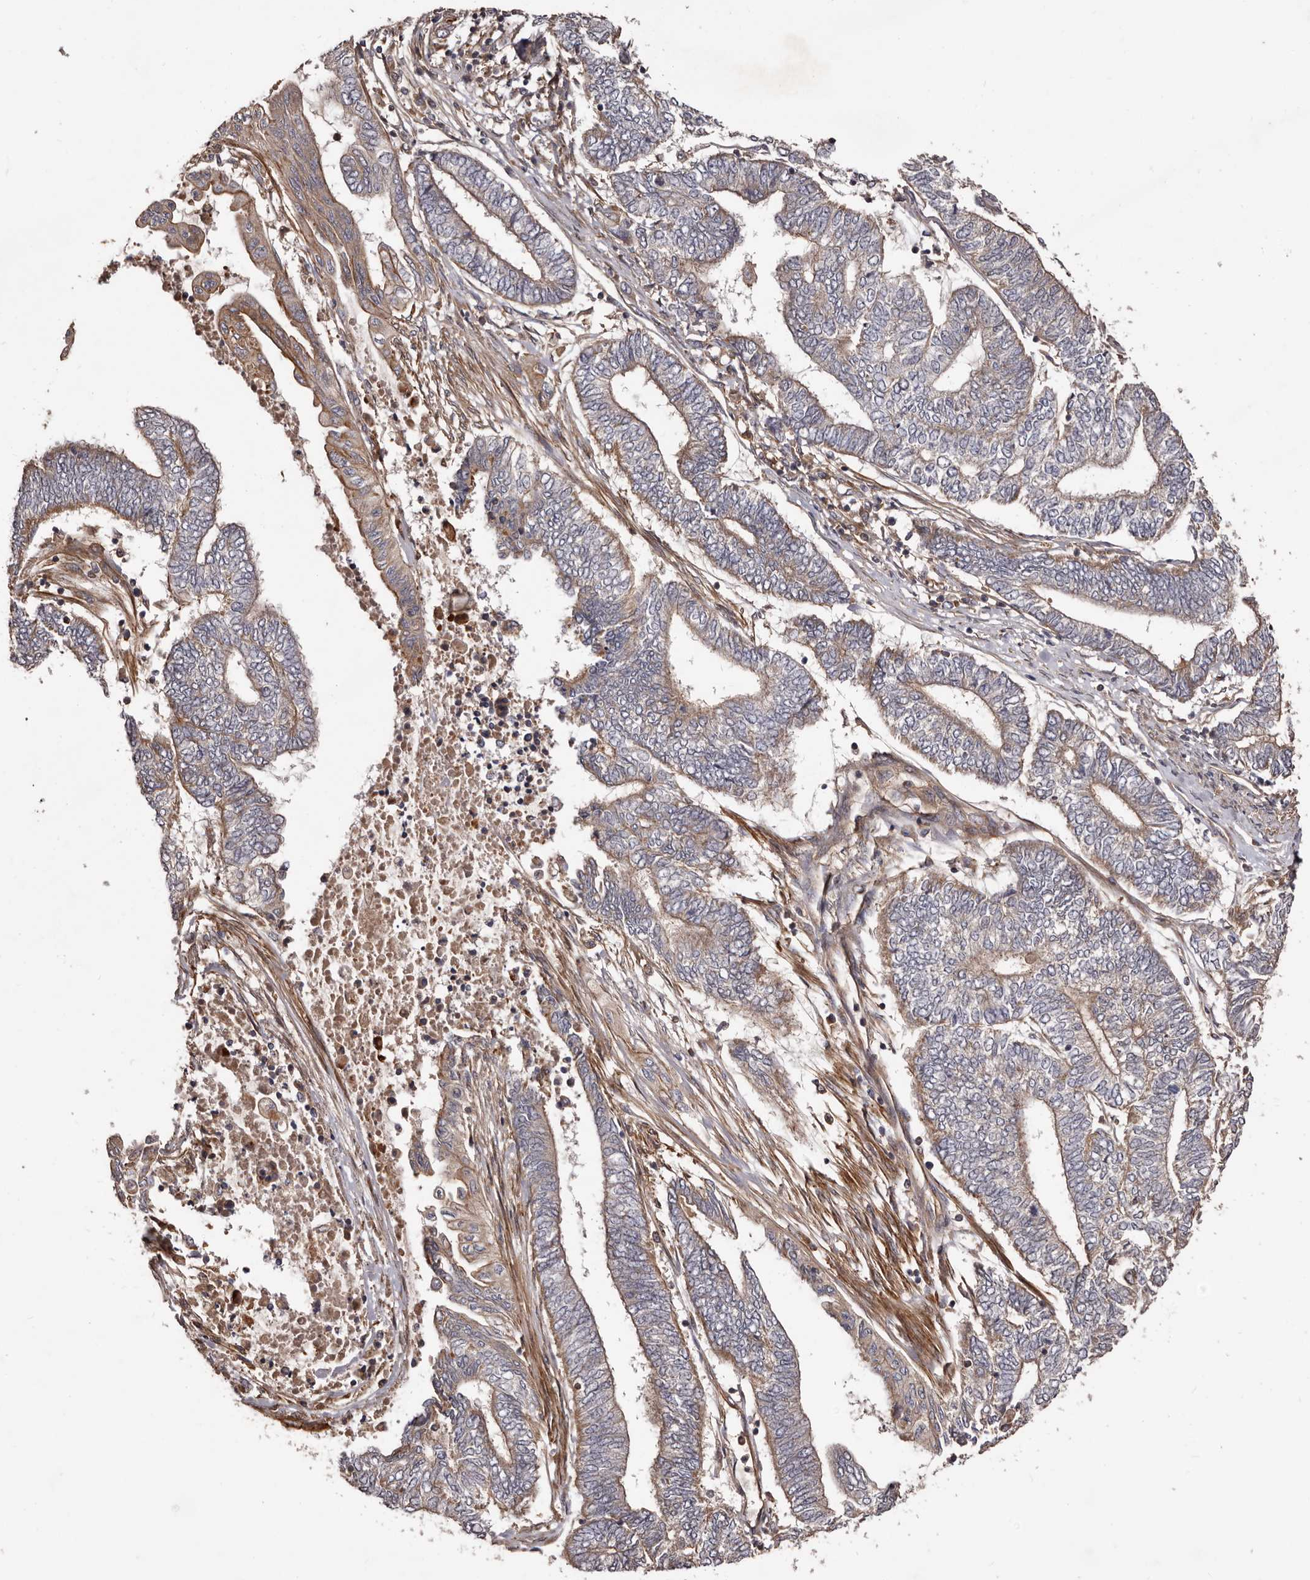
{"staining": {"intensity": "weak", "quantity": "25%-75%", "location": "cytoplasmic/membranous"}, "tissue": "endometrial cancer", "cell_type": "Tumor cells", "image_type": "cancer", "snomed": [{"axis": "morphology", "description": "Adenocarcinoma, NOS"}, {"axis": "topography", "description": "Uterus"}, {"axis": "topography", "description": "Endometrium"}], "caption": "High-magnification brightfield microscopy of endometrial cancer (adenocarcinoma) stained with DAB (3,3'-diaminobenzidine) (brown) and counterstained with hematoxylin (blue). tumor cells exhibit weak cytoplasmic/membranous expression is identified in about25%-75% of cells.", "gene": "GTPBP1", "patient": {"sex": "female", "age": 70}}